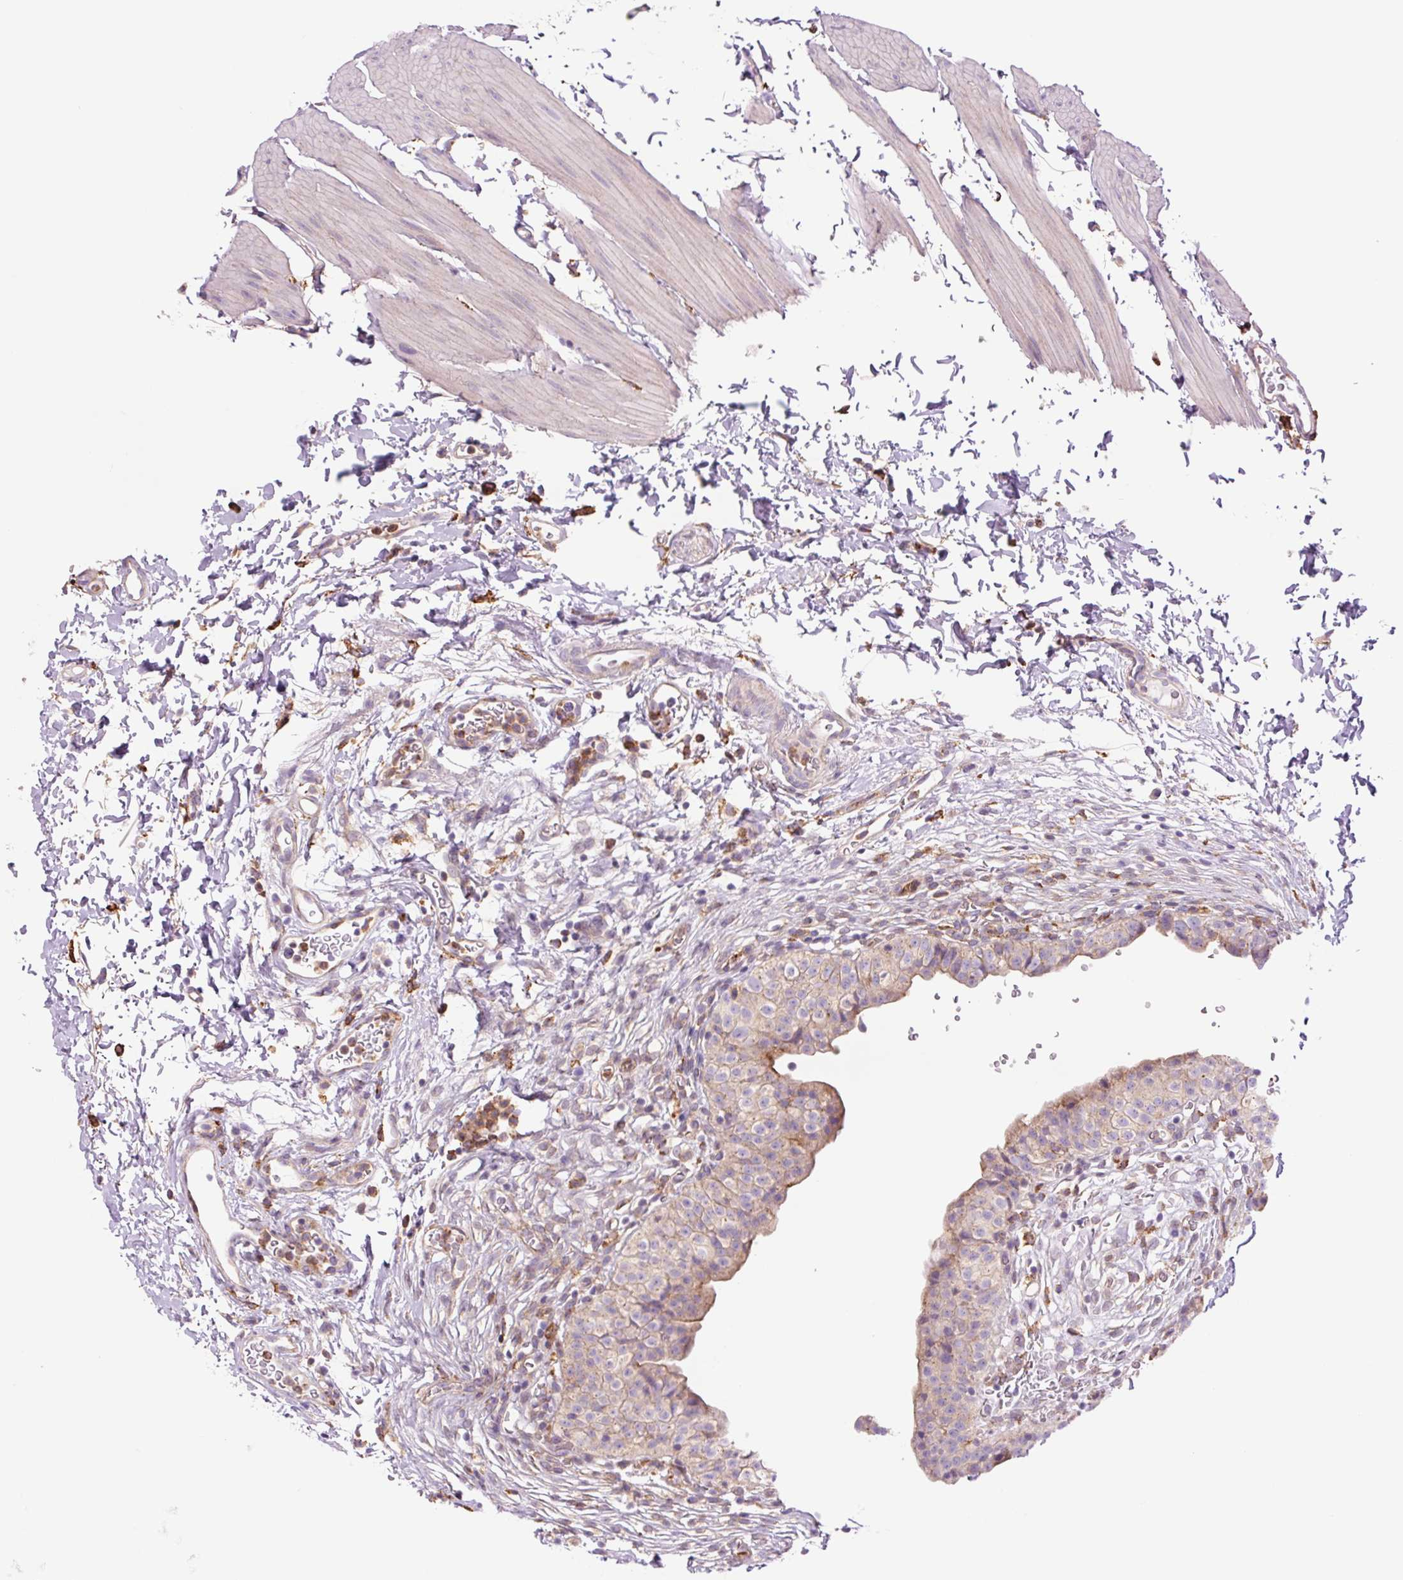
{"staining": {"intensity": "moderate", "quantity": "<25%", "location": "cytoplasmic/membranous"}, "tissue": "urinary bladder", "cell_type": "Urothelial cells", "image_type": "normal", "snomed": [{"axis": "morphology", "description": "Normal tissue, NOS"}, {"axis": "topography", "description": "Urinary bladder"}, {"axis": "topography", "description": "Peripheral nerve tissue"}], "caption": "Approximately <25% of urothelial cells in unremarkable urinary bladder exhibit moderate cytoplasmic/membranous protein positivity as visualized by brown immunohistochemical staining.", "gene": "SH2D6", "patient": {"sex": "male", "age": 55}}